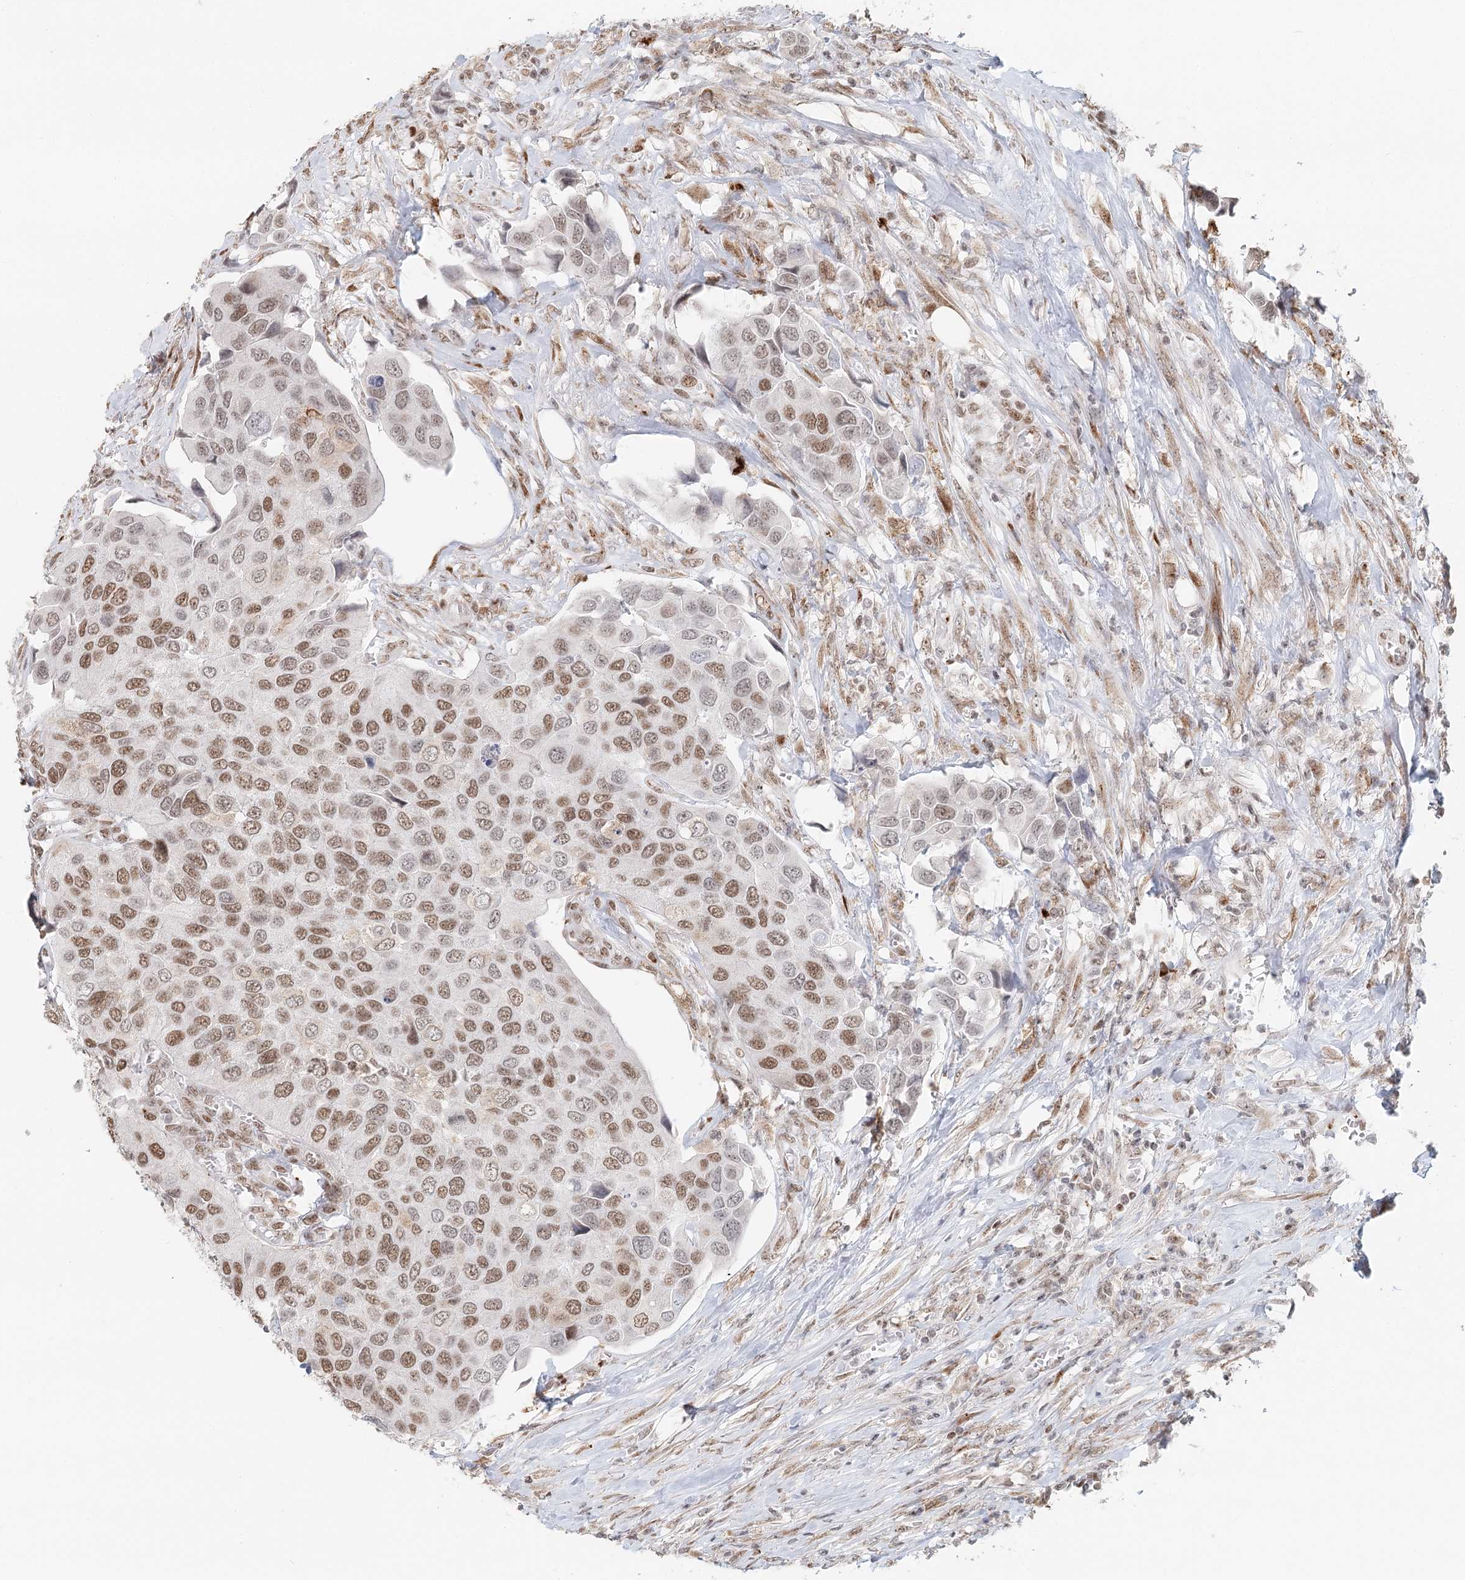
{"staining": {"intensity": "moderate", "quantity": ">75%", "location": "nuclear"}, "tissue": "urothelial cancer", "cell_type": "Tumor cells", "image_type": "cancer", "snomed": [{"axis": "morphology", "description": "Urothelial carcinoma, High grade"}, {"axis": "topography", "description": "Urinary bladder"}], "caption": "An immunohistochemistry (IHC) histopathology image of neoplastic tissue is shown. Protein staining in brown labels moderate nuclear positivity in urothelial cancer within tumor cells. The staining was performed using DAB, with brown indicating positive protein expression. Nuclei are stained blue with hematoxylin.", "gene": "BNIP5", "patient": {"sex": "male", "age": 74}}